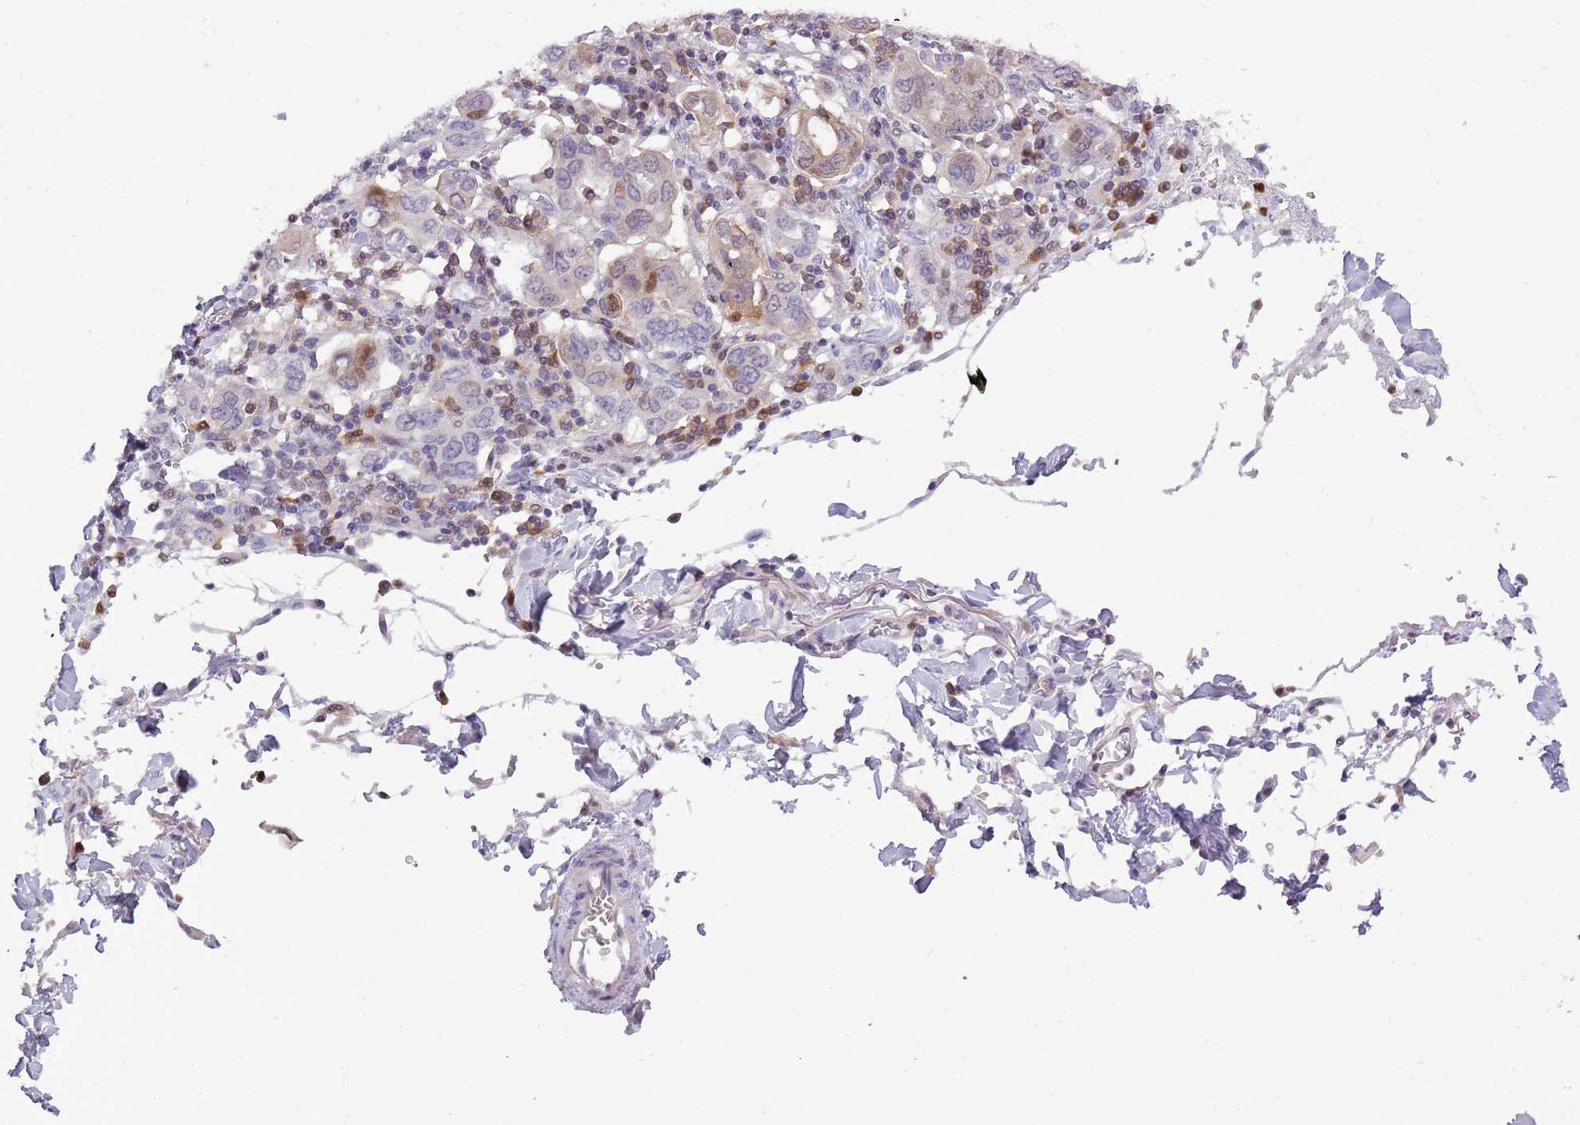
{"staining": {"intensity": "weak", "quantity": "<25%", "location": "cytoplasmic/membranous"}, "tissue": "stomach cancer", "cell_type": "Tumor cells", "image_type": "cancer", "snomed": [{"axis": "morphology", "description": "Adenocarcinoma, NOS"}, {"axis": "topography", "description": "Stomach, upper"}, {"axis": "topography", "description": "Stomach"}], "caption": "A high-resolution image shows IHC staining of stomach cancer (adenocarcinoma), which demonstrates no significant expression in tumor cells. (Stains: DAB immunohistochemistry with hematoxylin counter stain, Microscopy: brightfield microscopy at high magnification).", "gene": "NBPF6", "patient": {"sex": "male", "age": 62}}